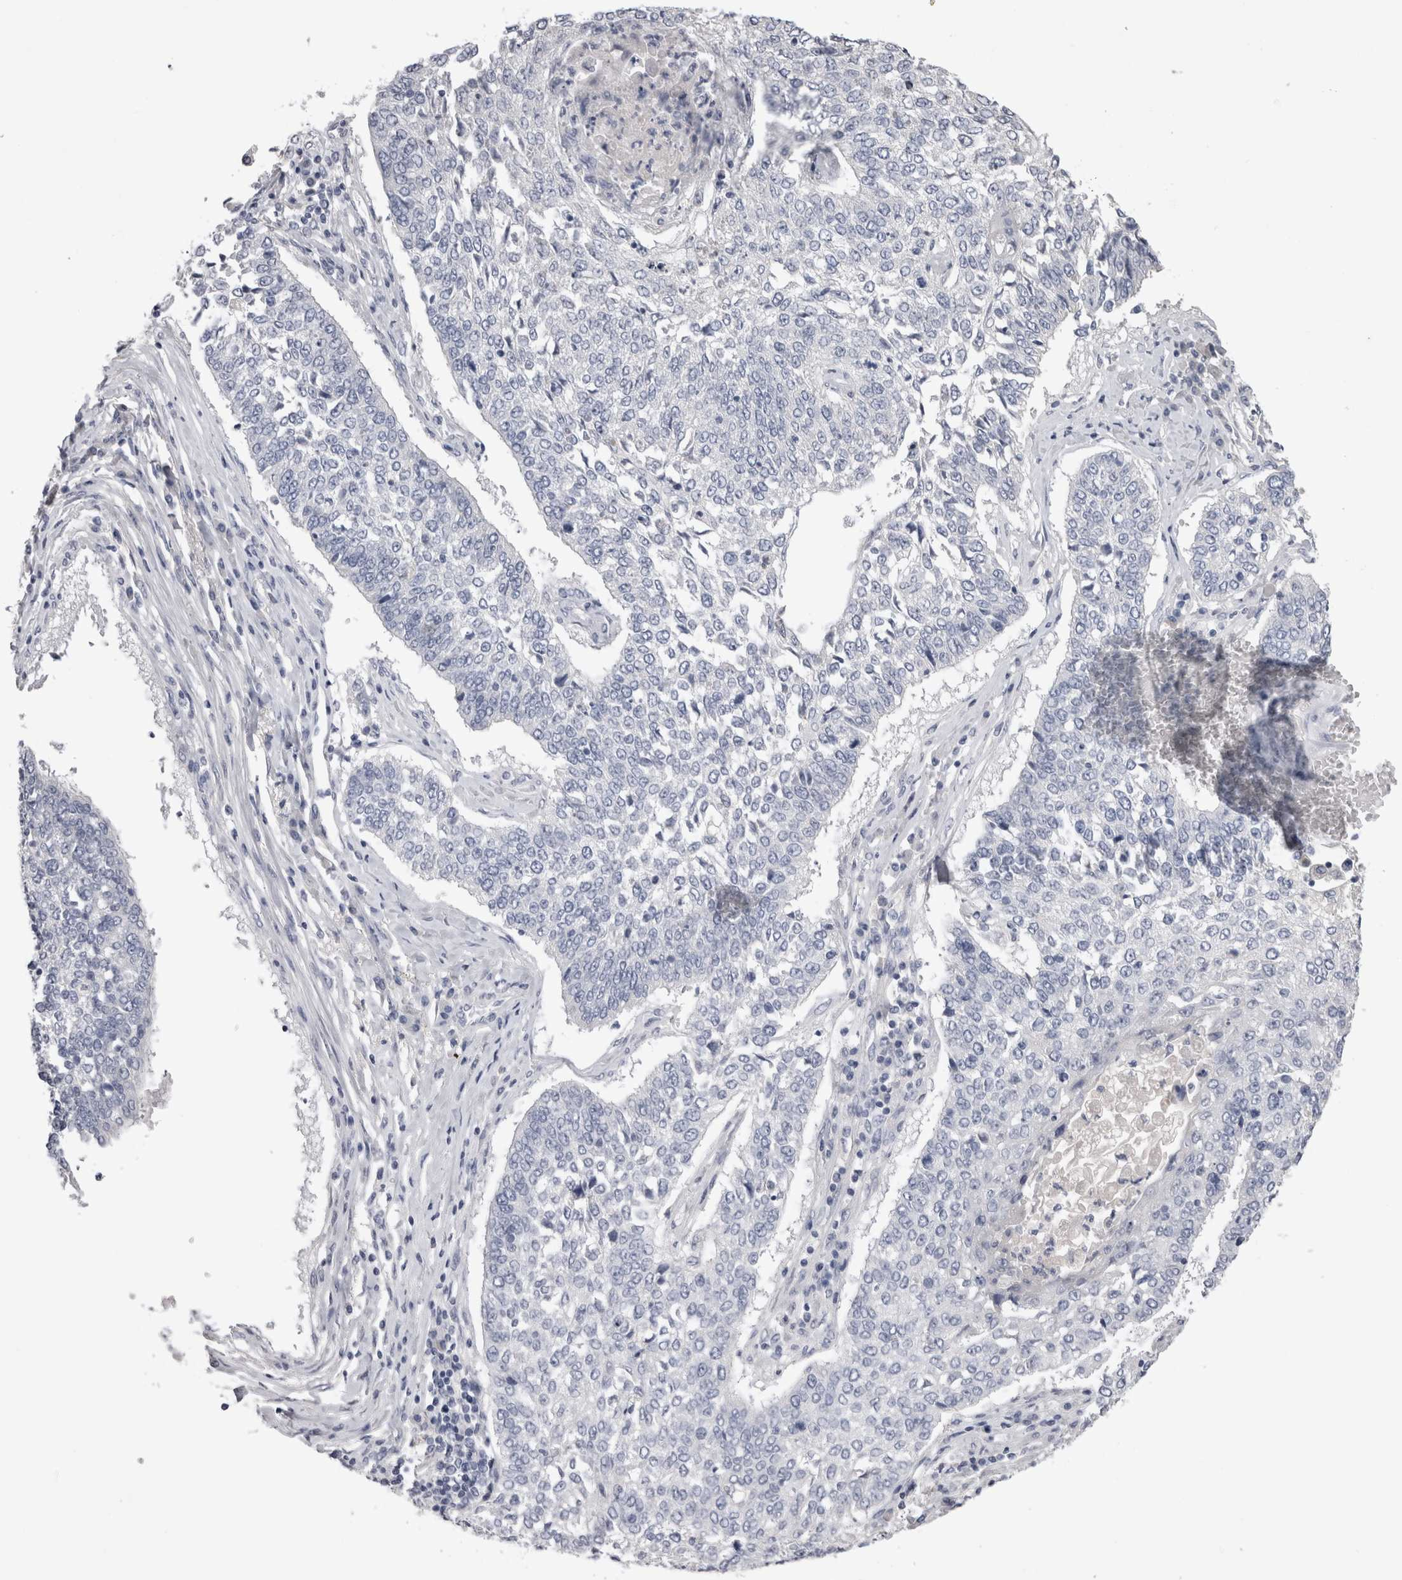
{"staining": {"intensity": "negative", "quantity": "none", "location": "none"}, "tissue": "lung cancer", "cell_type": "Tumor cells", "image_type": "cancer", "snomed": [{"axis": "morphology", "description": "Normal tissue, NOS"}, {"axis": "morphology", "description": "Squamous cell carcinoma, NOS"}, {"axis": "topography", "description": "Cartilage tissue"}, {"axis": "topography", "description": "Bronchus"}, {"axis": "topography", "description": "Lung"}, {"axis": "topography", "description": "Peripheral nerve tissue"}], "caption": "Immunohistochemistry image of lung cancer stained for a protein (brown), which shows no positivity in tumor cells.", "gene": "ADAM2", "patient": {"sex": "female", "age": 49}}